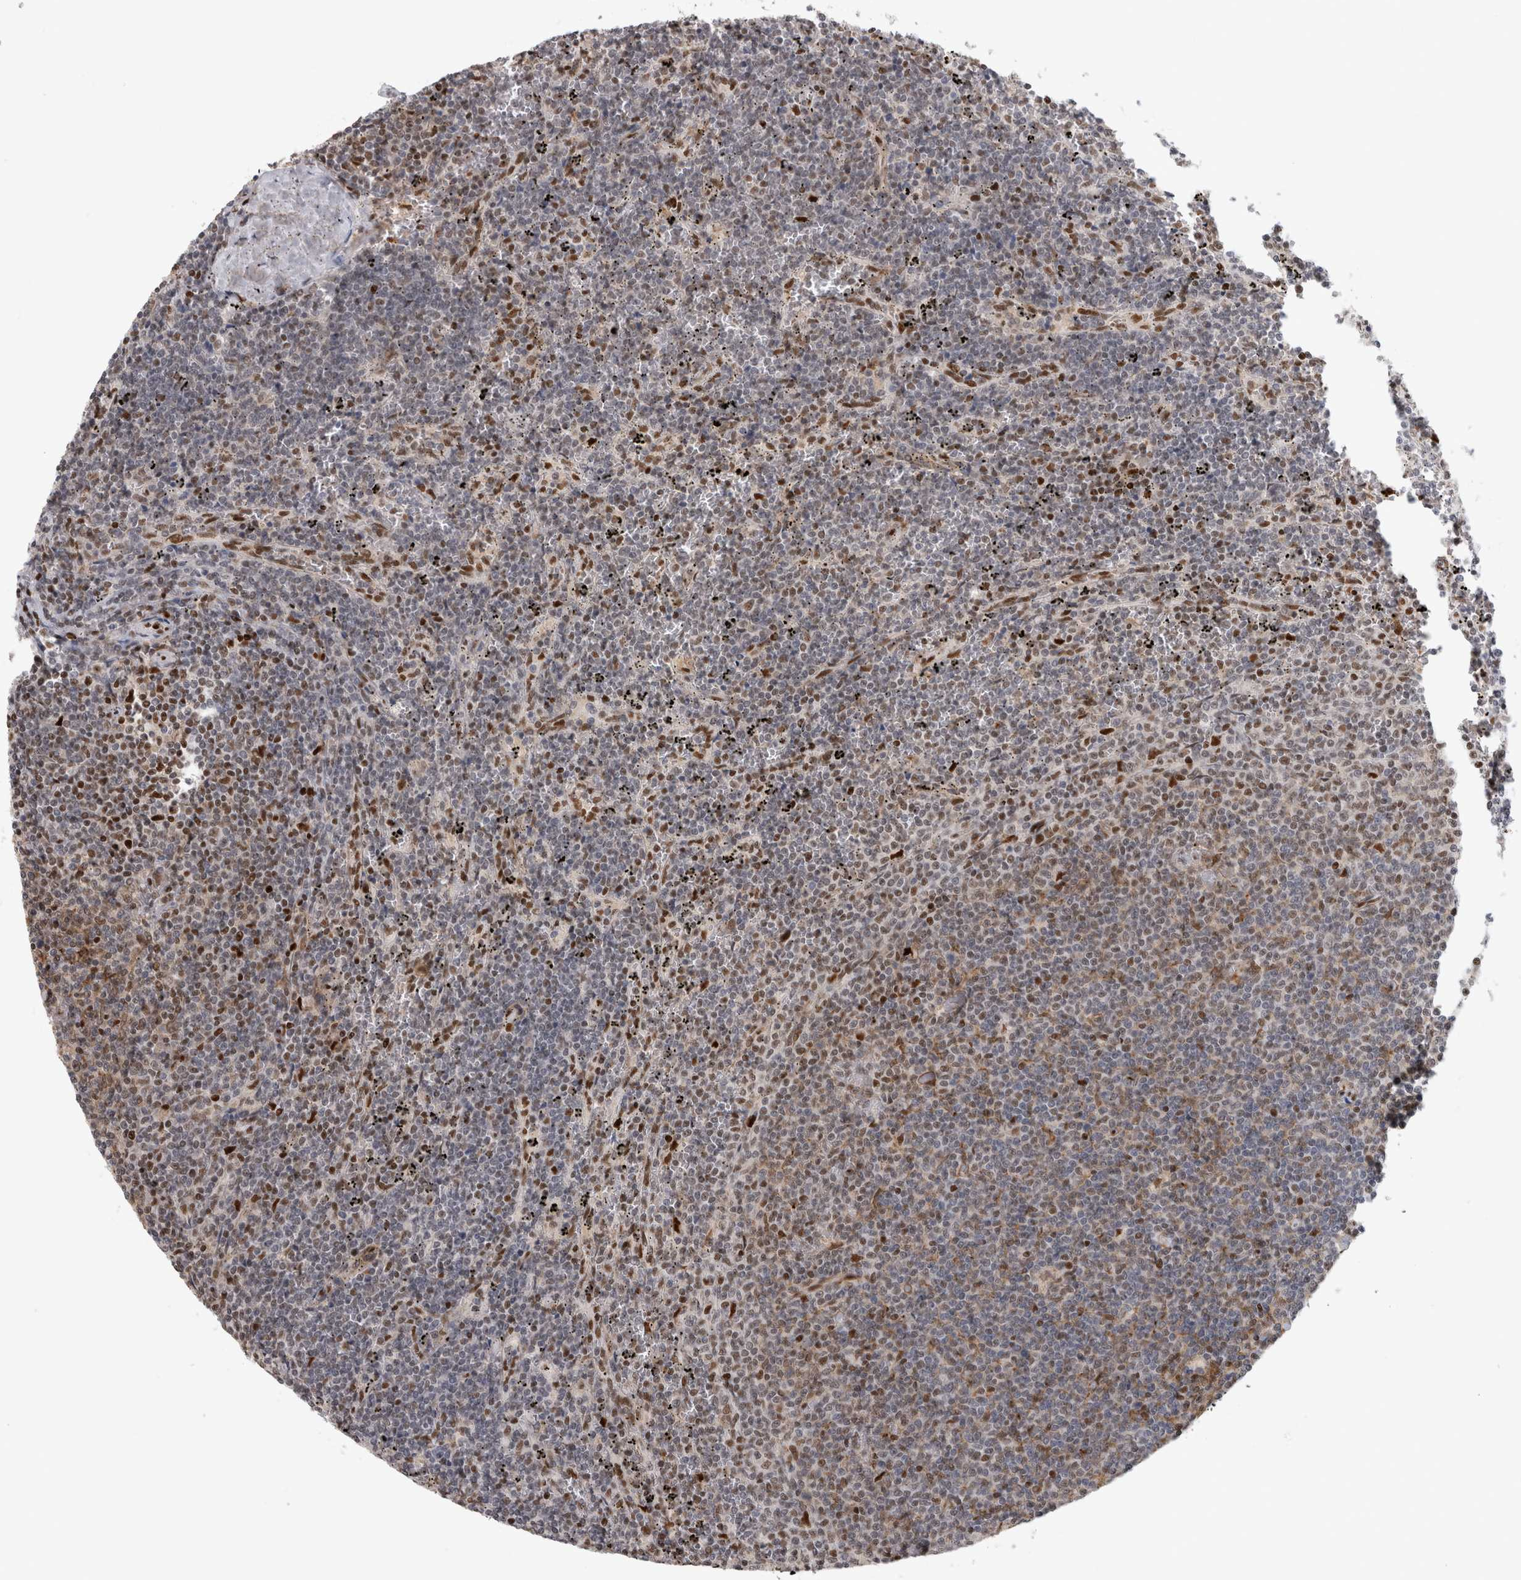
{"staining": {"intensity": "moderate", "quantity": "<25%", "location": "cytoplasmic/membranous,nuclear"}, "tissue": "lymphoma", "cell_type": "Tumor cells", "image_type": "cancer", "snomed": [{"axis": "morphology", "description": "Malignant lymphoma, non-Hodgkin's type, Low grade"}, {"axis": "topography", "description": "Spleen"}], "caption": "Tumor cells demonstrate moderate cytoplasmic/membranous and nuclear staining in approximately <25% of cells in low-grade malignant lymphoma, non-Hodgkin's type.", "gene": "SRARP", "patient": {"sex": "female", "age": 50}}